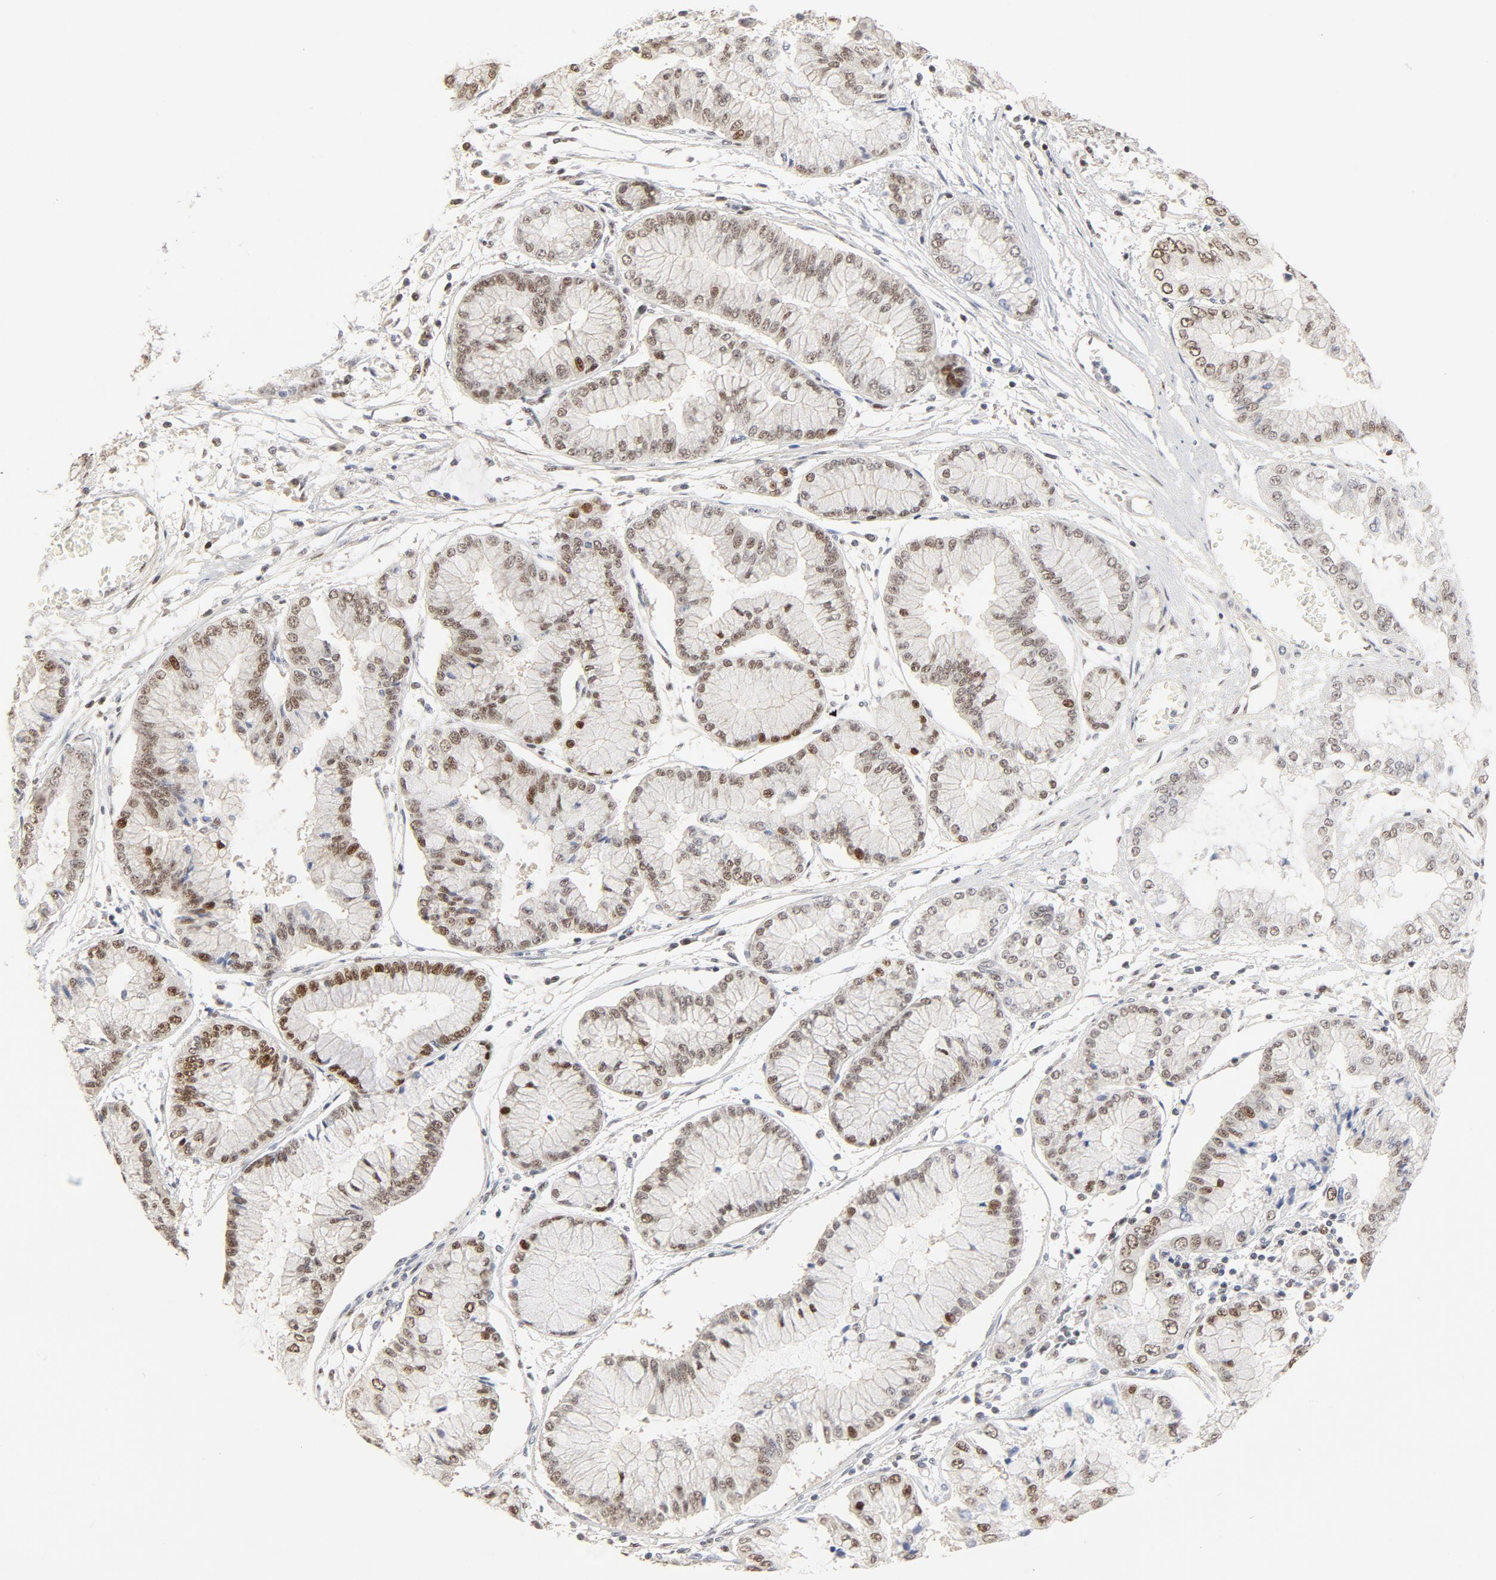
{"staining": {"intensity": "moderate", "quantity": ">75%", "location": "nuclear"}, "tissue": "liver cancer", "cell_type": "Tumor cells", "image_type": "cancer", "snomed": [{"axis": "morphology", "description": "Cholangiocarcinoma"}, {"axis": "topography", "description": "Liver"}], "caption": "Human liver cancer (cholangiocarcinoma) stained with a brown dye shows moderate nuclear positive staining in approximately >75% of tumor cells.", "gene": "GTF2I", "patient": {"sex": "female", "age": 79}}